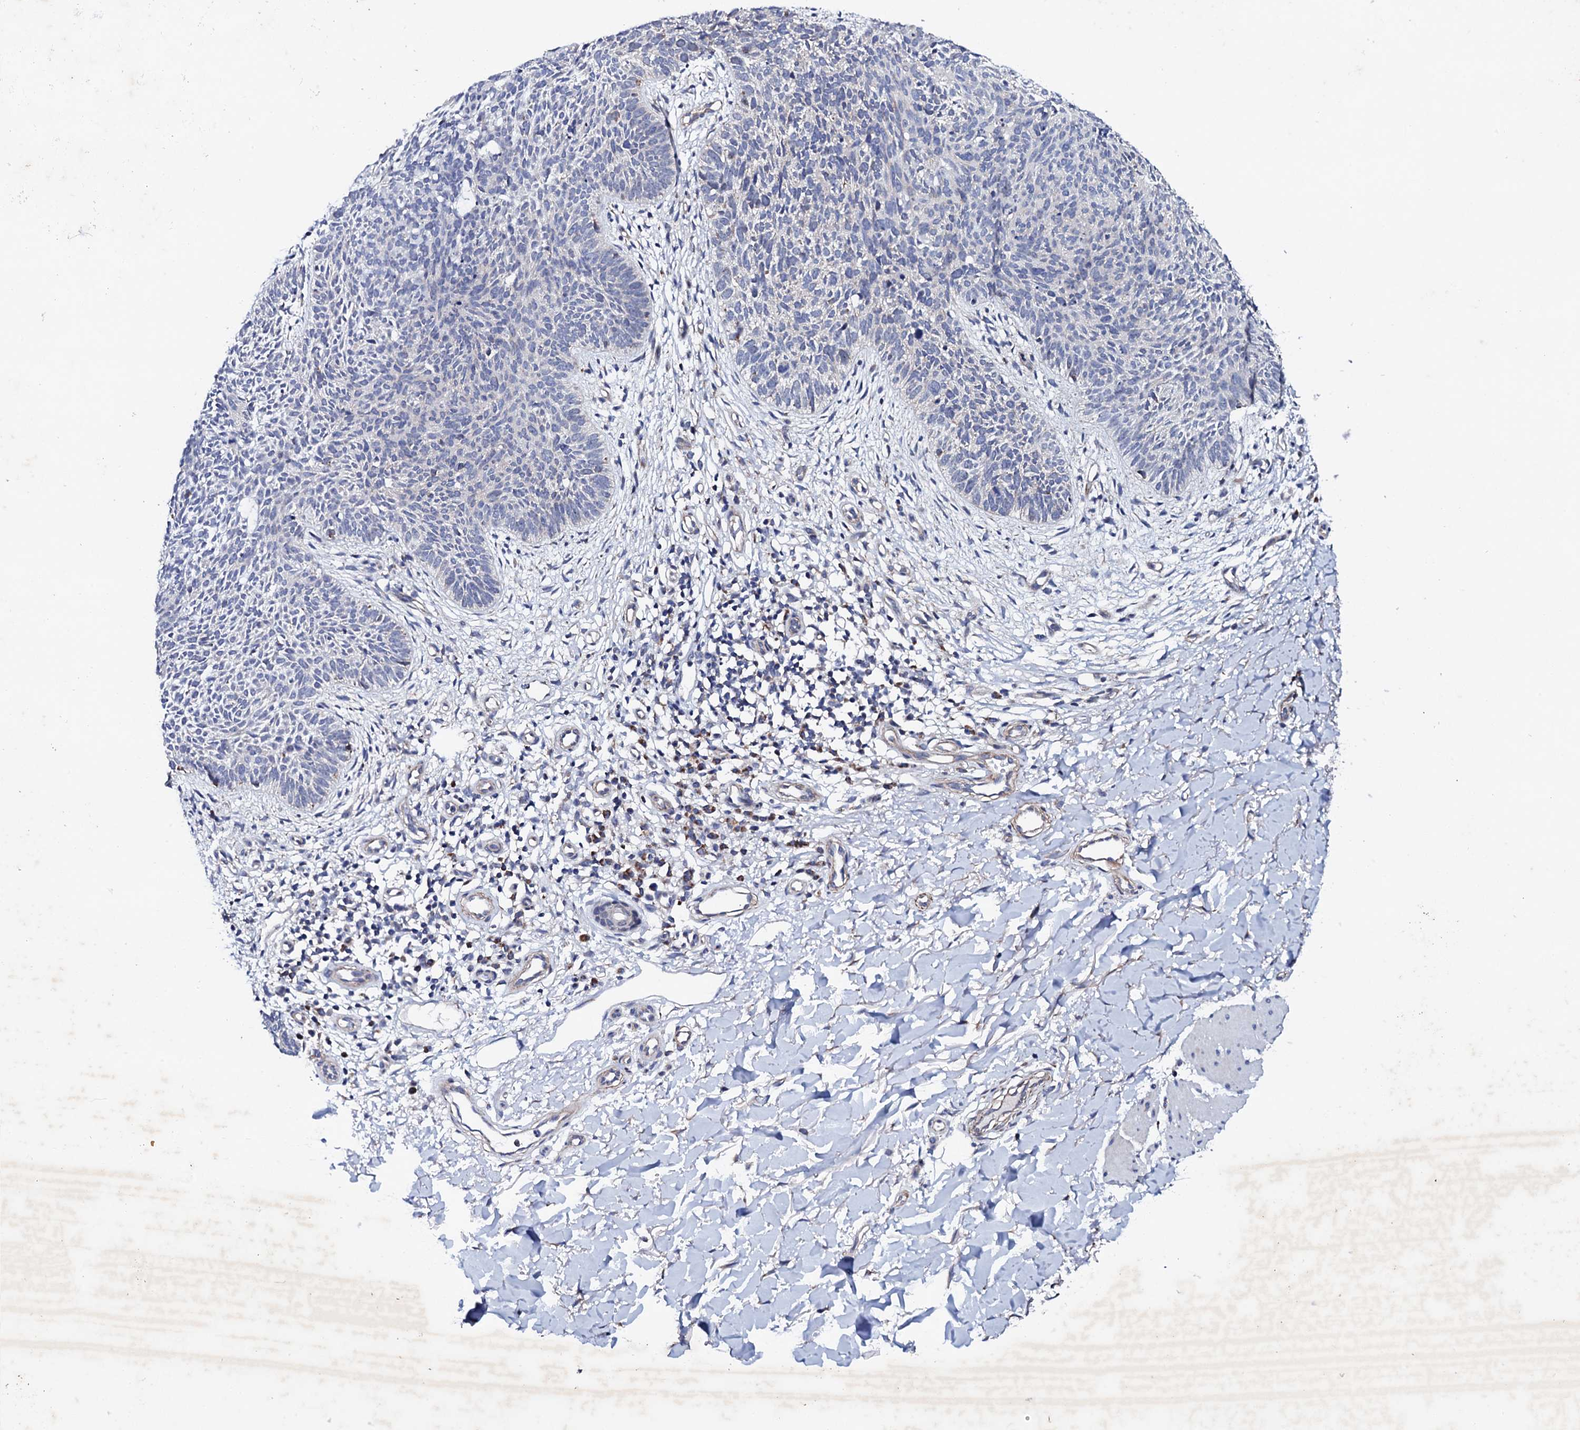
{"staining": {"intensity": "negative", "quantity": "none", "location": "none"}, "tissue": "skin cancer", "cell_type": "Tumor cells", "image_type": "cancer", "snomed": [{"axis": "morphology", "description": "Basal cell carcinoma"}, {"axis": "topography", "description": "Skin"}], "caption": "A high-resolution histopathology image shows immunohistochemistry staining of basal cell carcinoma (skin), which displays no significant expression in tumor cells.", "gene": "MTIF3", "patient": {"sex": "female", "age": 66}}